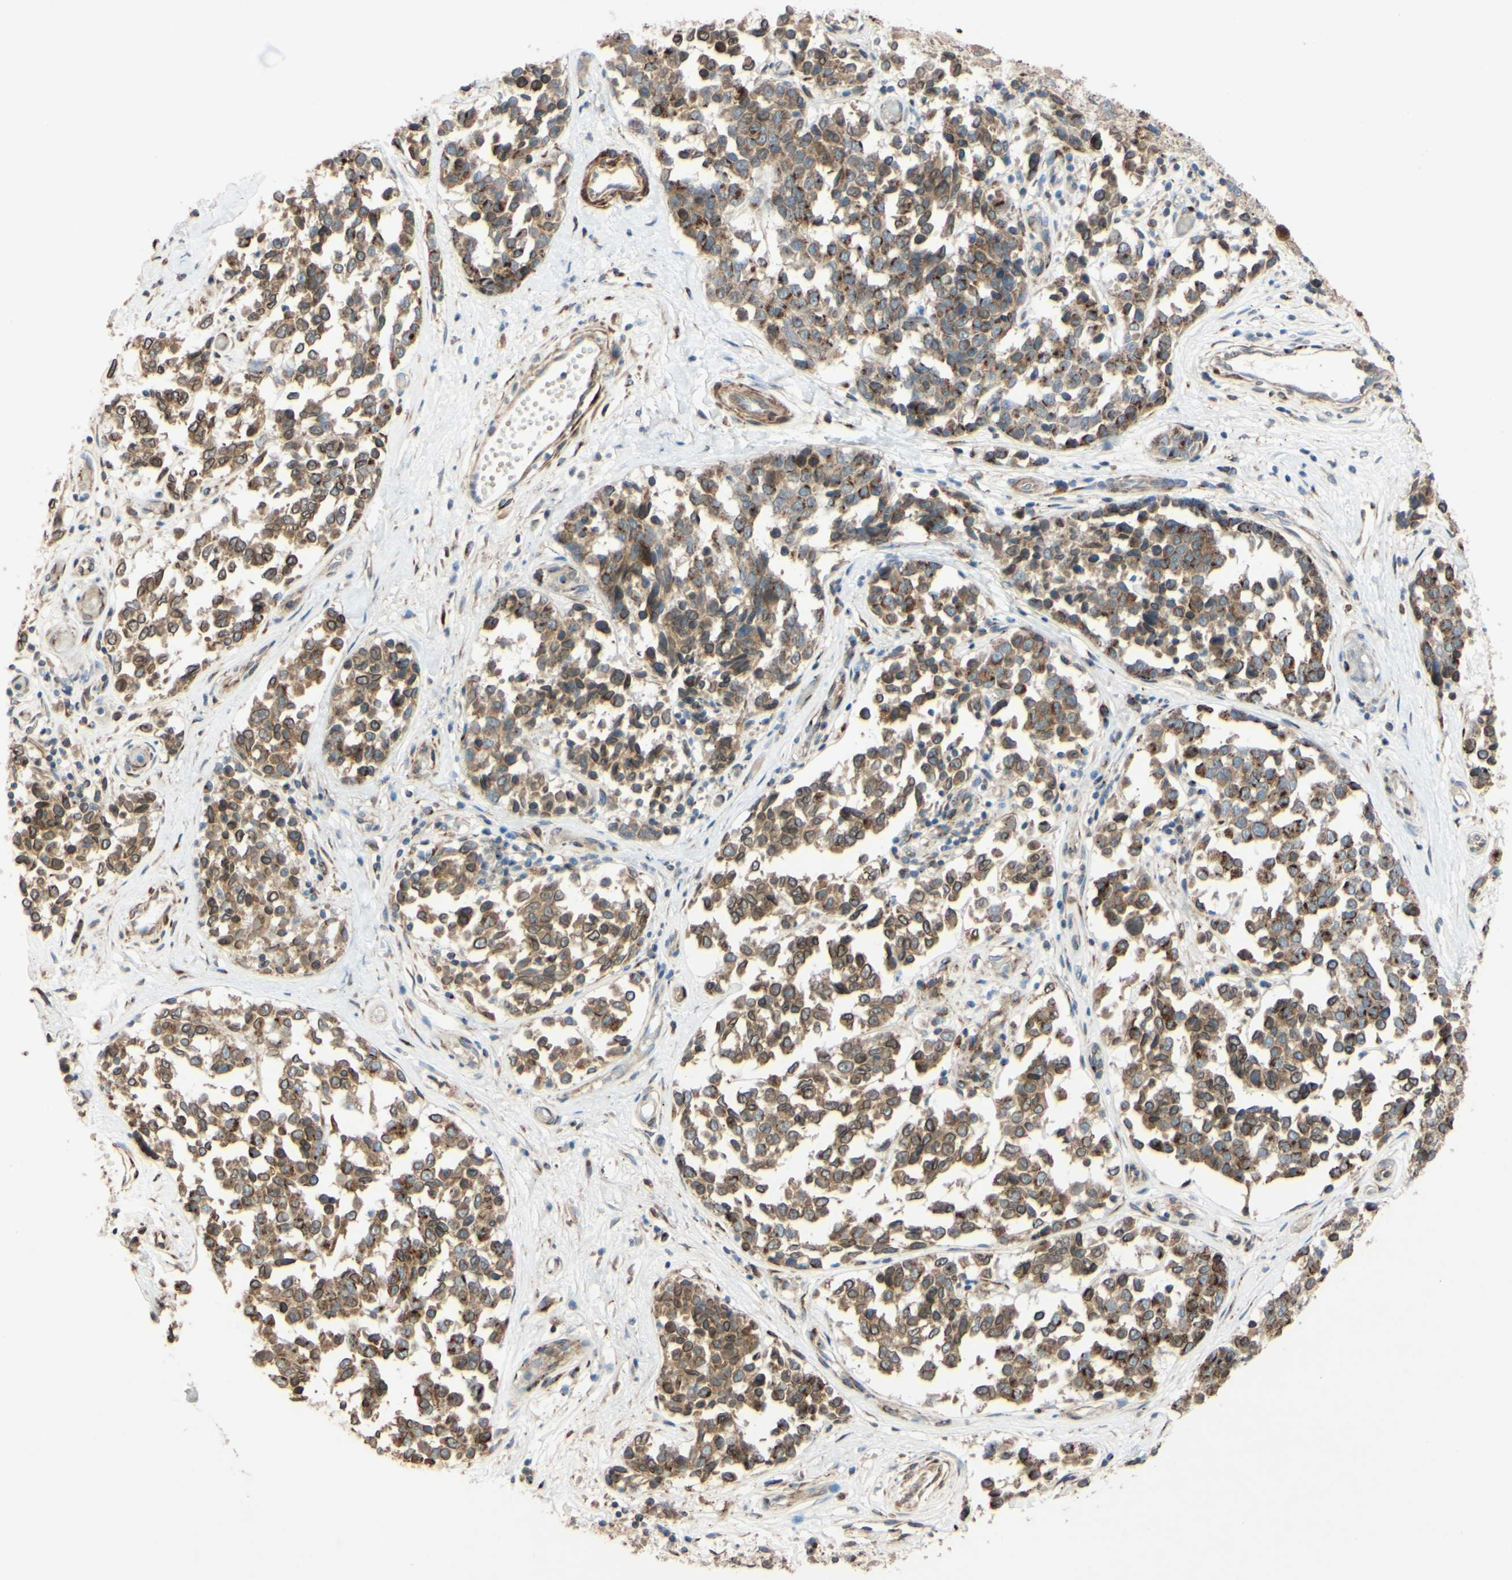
{"staining": {"intensity": "moderate", "quantity": ">75%", "location": "cytoplasmic/membranous,nuclear"}, "tissue": "melanoma", "cell_type": "Tumor cells", "image_type": "cancer", "snomed": [{"axis": "morphology", "description": "Malignant melanoma, NOS"}, {"axis": "topography", "description": "Skin"}], "caption": "A photomicrograph showing moderate cytoplasmic/membranous and nuclear positivity in about >75% of tumor cells in malignant melanoma, as visualized by brown immunohistochemical staining.", "gene": "PTPRU", "patient": {"sex": "female", "age": 64}}